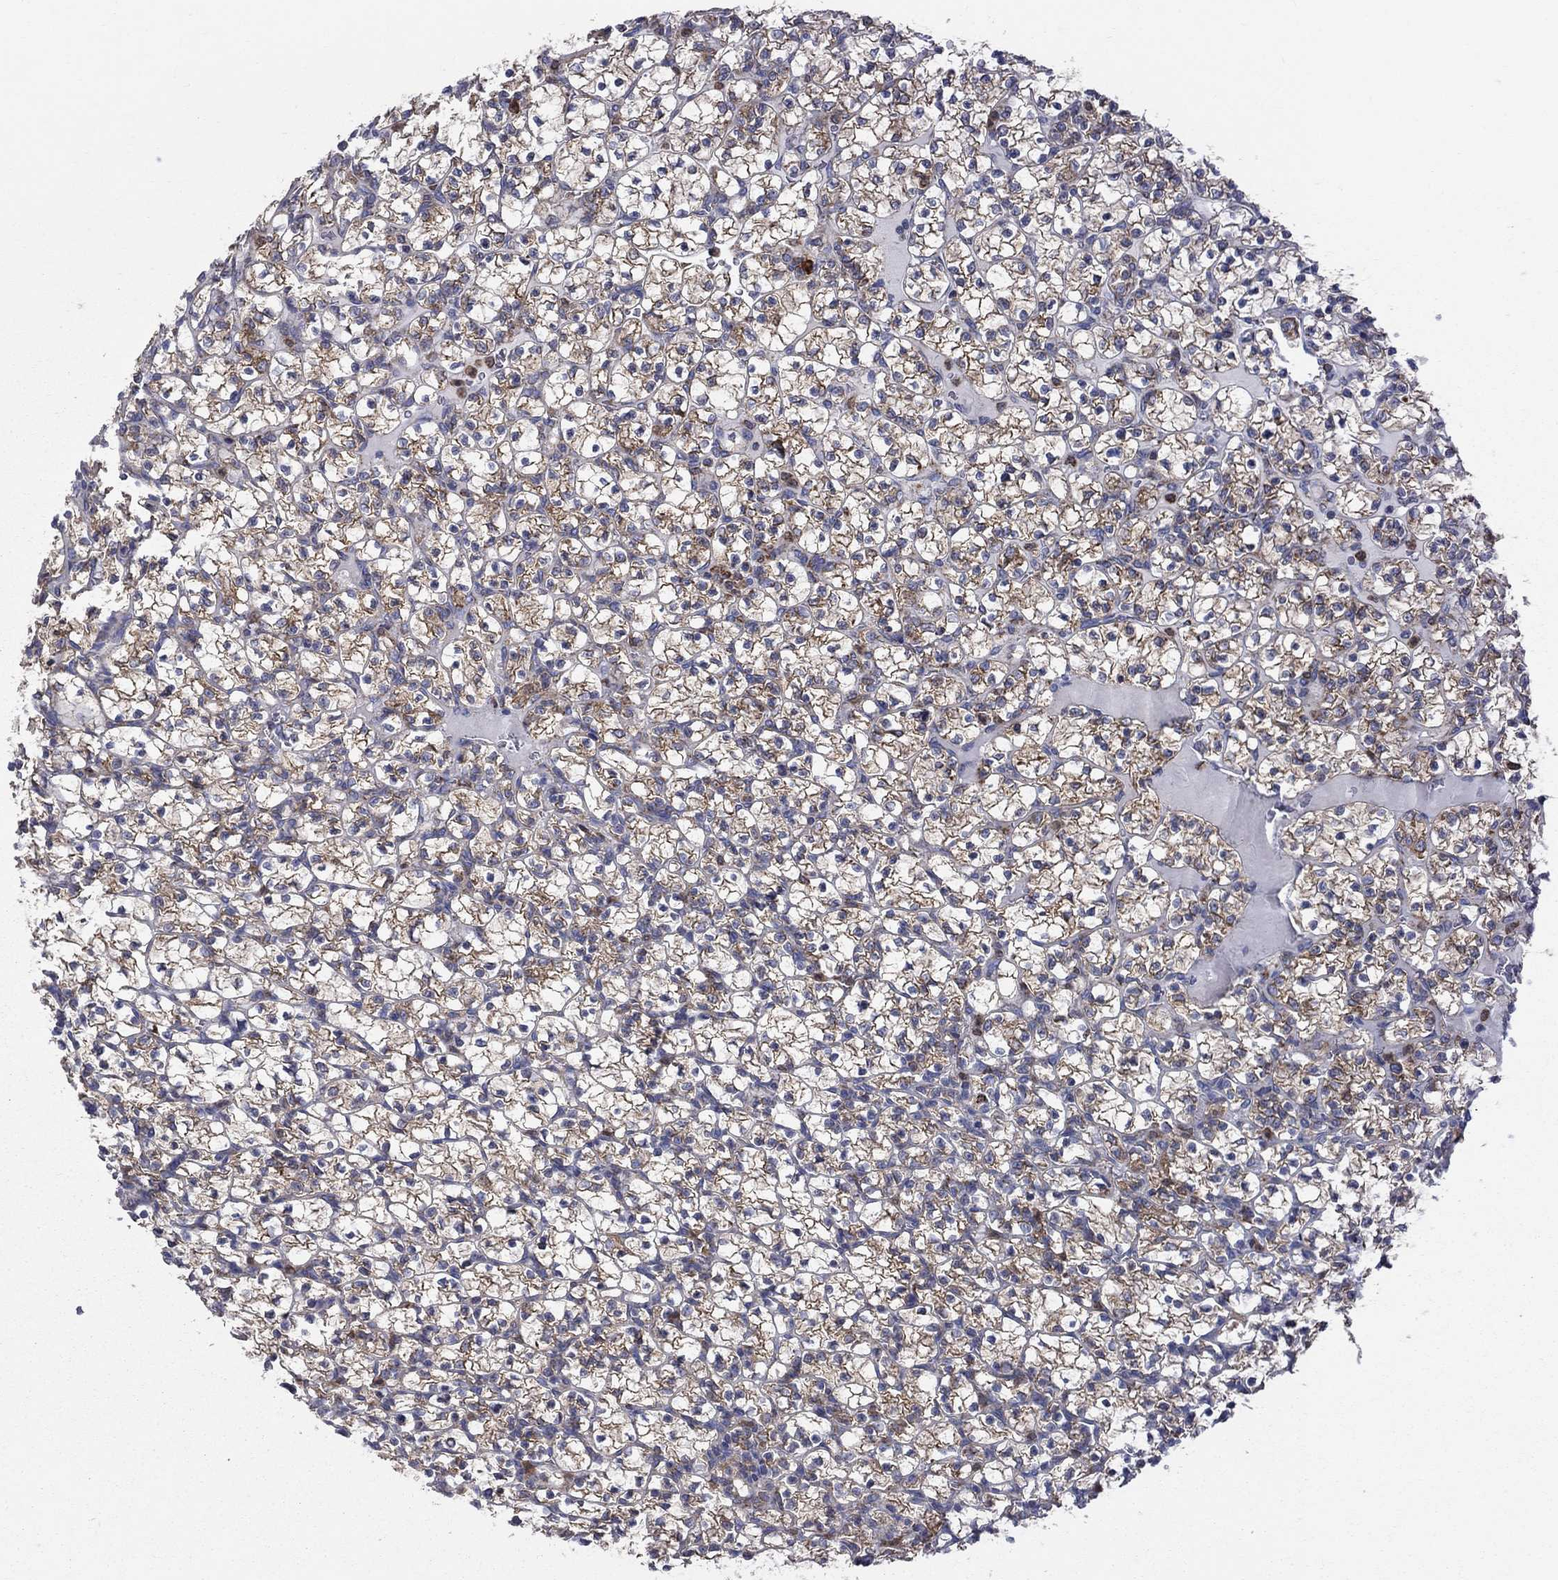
{"staining": {"intensity": "moderate", "quantity": ">75%", "location": "cytoplasmic/membranous"}, "tissue": "renal cancer", "cell_type": "Tumor cells", "image_type": "cancer", "snomed": [{"axis": "morphology", "description": "Adenocarcinoma, NOS"}, {"axis": "topography", "description": "Kidney"}], "caption": "The histopathology image exhibits a brown stain indicating the presence of a protein in the cytoplasmic/membranous of tumor cells in renal cancer.", "gene": "PRDX4", "patient": {"sex": "female", "age": 89}}